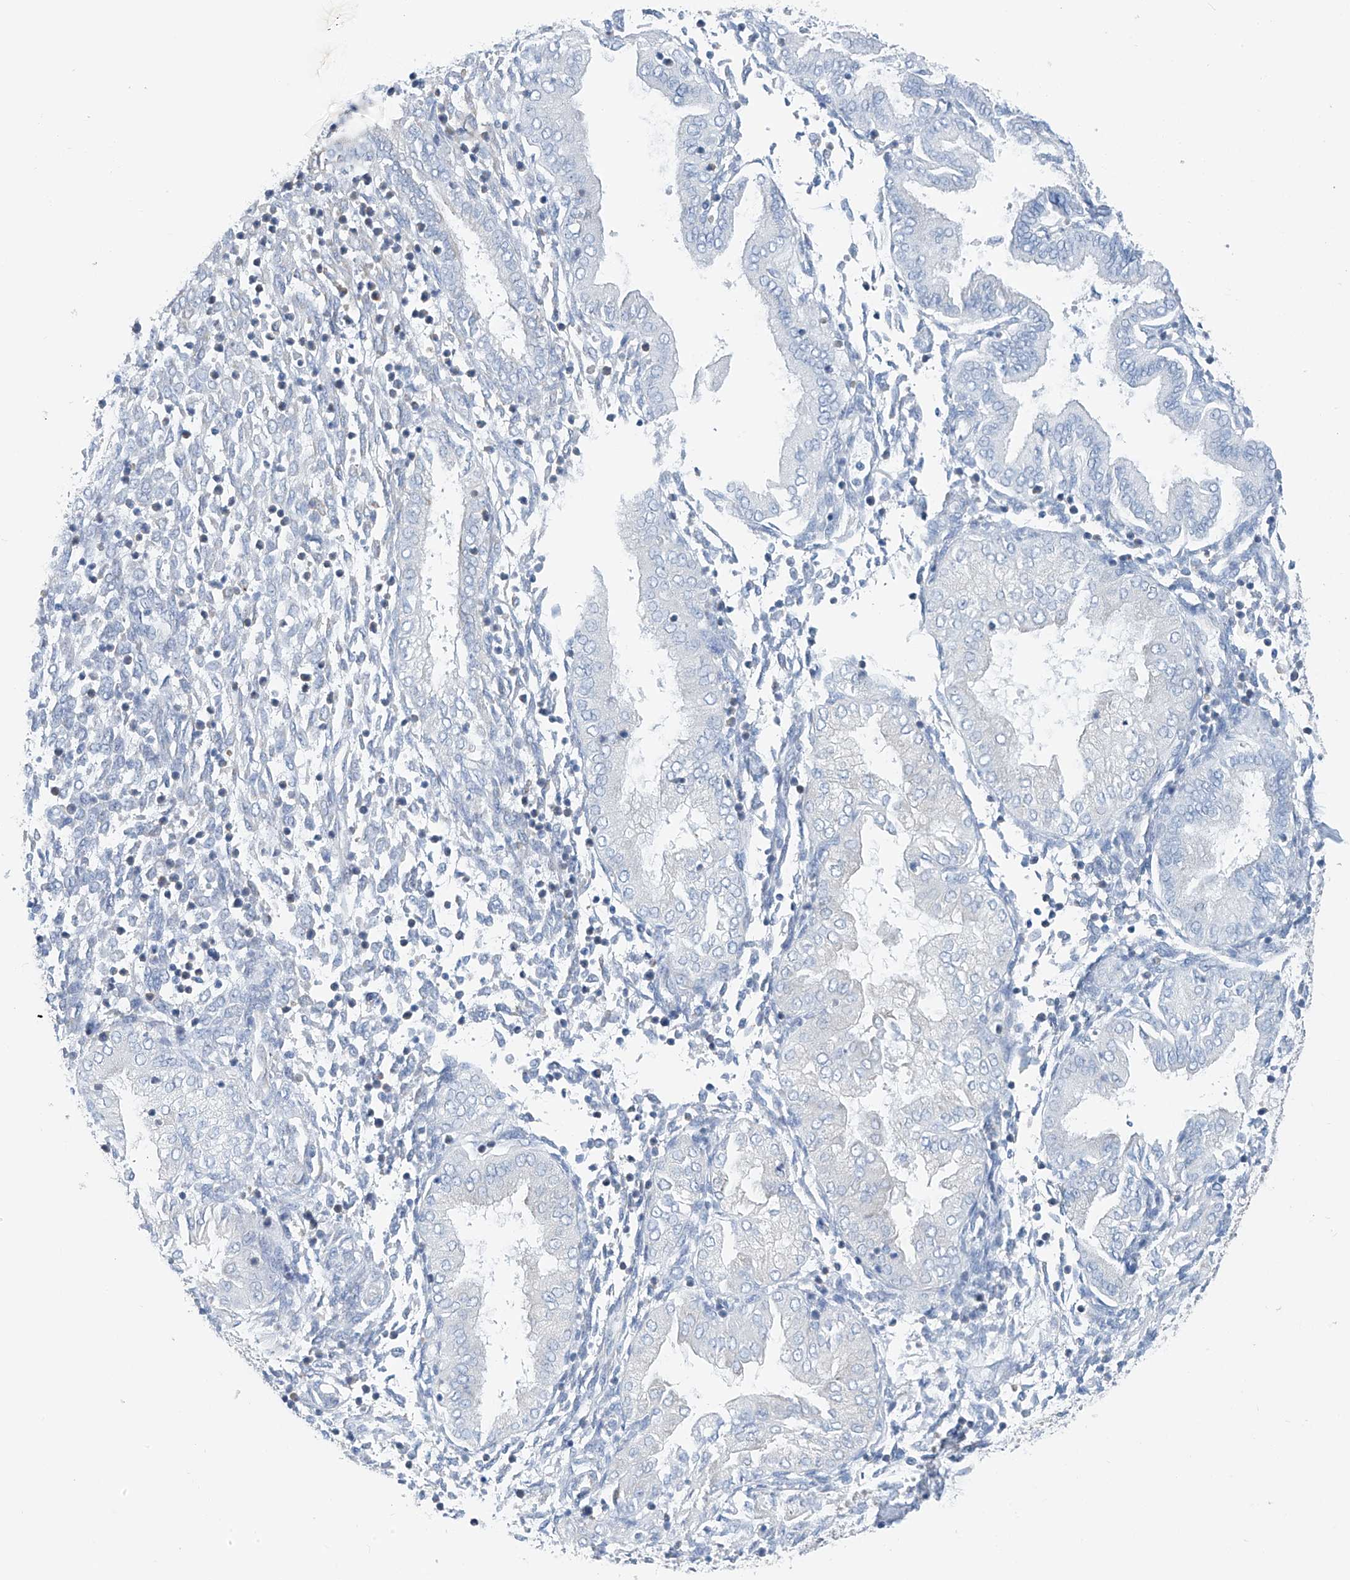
{"staining": {"intensity": "negative", "quantity": "none", "location": "none"}, "tissue": "endometrium", "cell_type": "Cells in endometrial stroma", "image_type": "normal", "snomed": [{"axis": "morphology", "description": "Normal tissue, NOS"}, {"axis": "topography", "description": "Endometrium"}], "caption": "Histopathology image shows no significant protein staining in cells in endometrial stroma of normal endometrium.", "gene": "RCN2", "patient": {"sex": "female", "age": 53}}